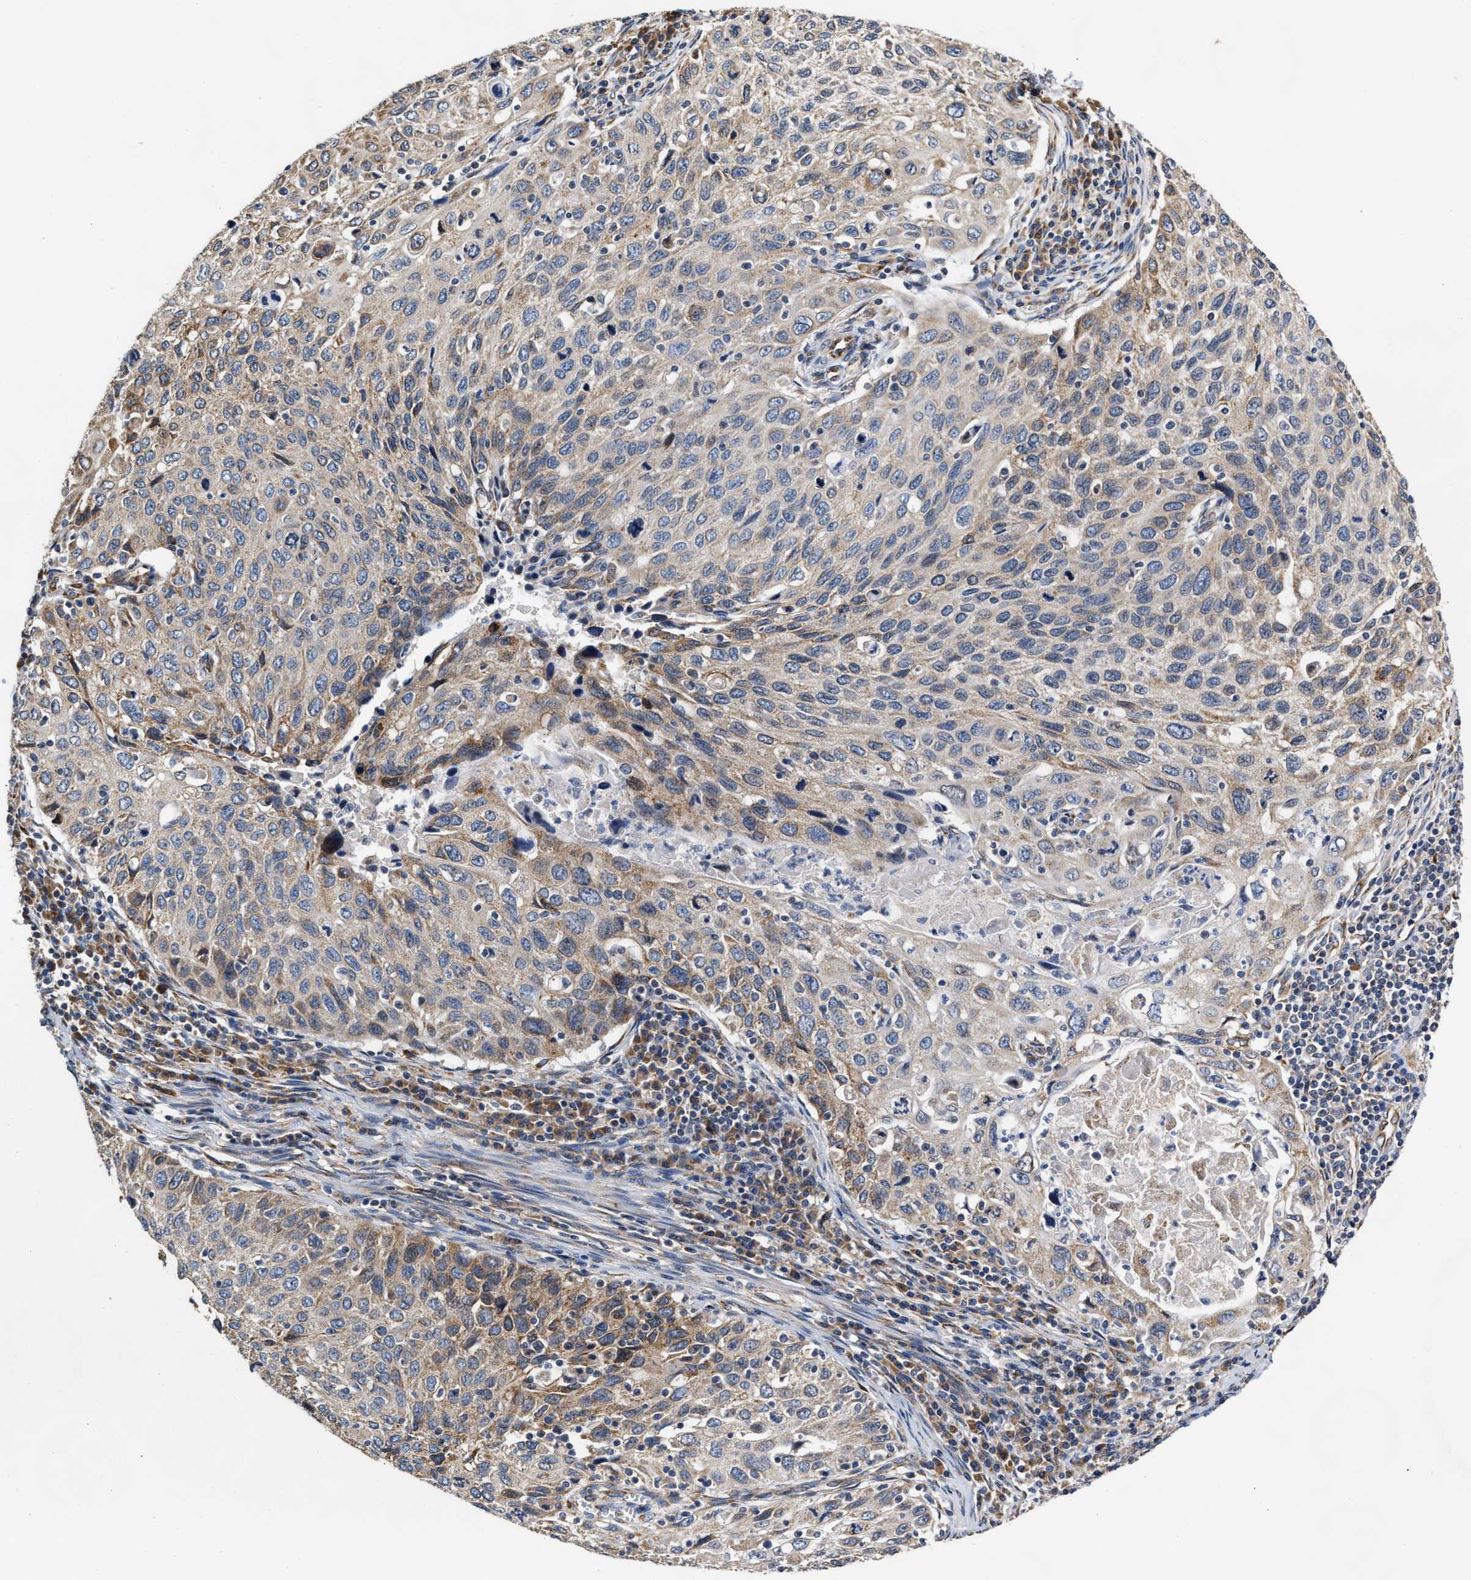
{"staining": {"intensity": "moderate", "quantity": "<25%", "location": "cytoplasmic/membranous"}, "tissue": "cervical cancer", "cell_type": "Tumor cells", "image_type": "cancer", "snomed": [{"axis": "morphology", "description": "Squamous cell carcinoma, NOS"}, {"axis": "topography", "description": "Cervix"}], "caption": "A histopathology image showing moderate cytoplasmic/membranous staining in about <25% of tumor cells in squamous cell carcinoma (cervical), as visualized by brown immunohistochemical staining.", "gene": "MALSU1", "patient": {"sex": "female", "age": 53}}